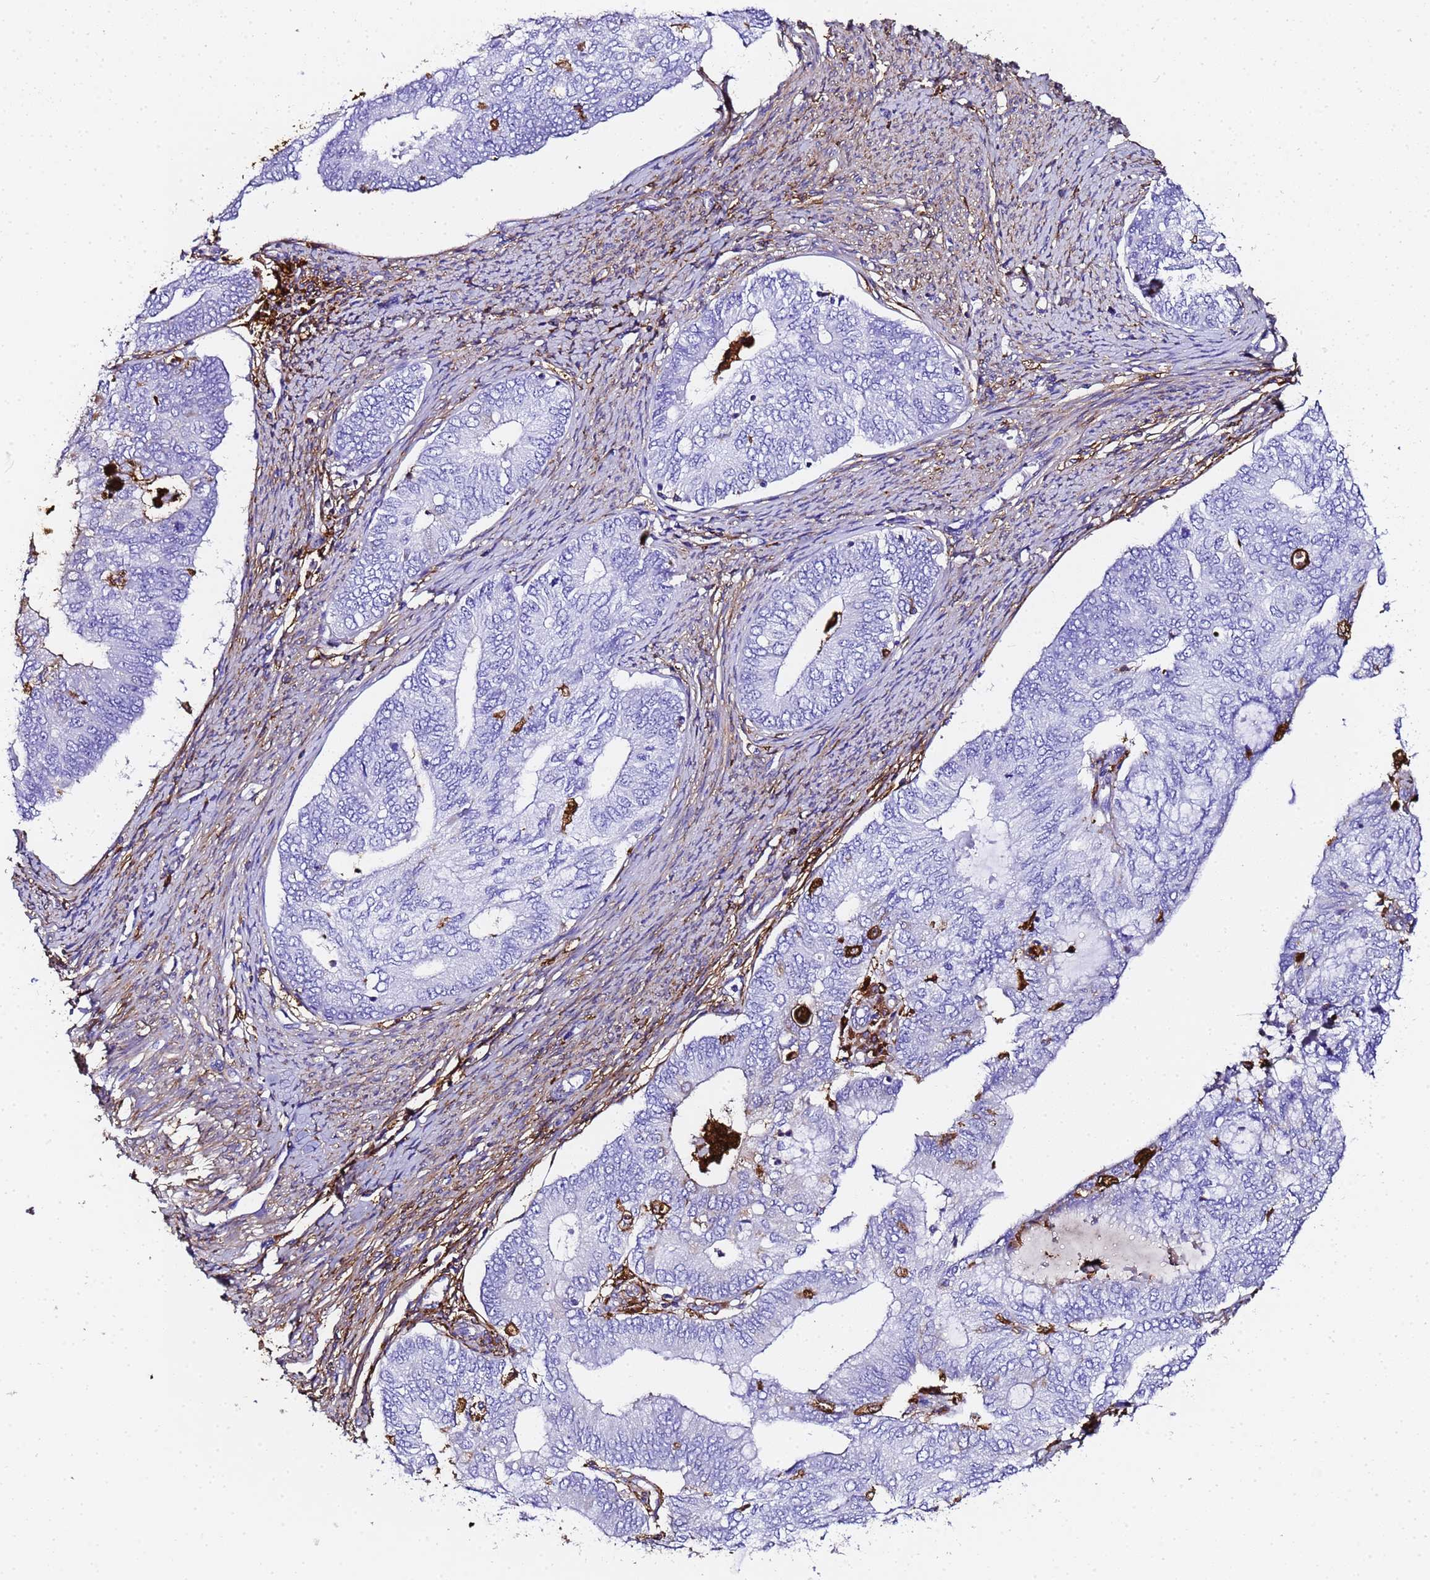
{"staining": {"intensity": "negative", "quantity": "none", "location": "none"}, "tissue": "endometrial cancer", "cell_type": "Tumor cells", "image_type": "cancer", "snomed": [{"axis": "morphology", "description": "Adenocarcinoma, NOS"}, {"axis": "topography", "description": "Endometrium"}], "caption": "Endometrial cancer stained for a protein using IHC shows no positivity tumor cells.", "gene": "FTL", "patient": {"sex": "female", "age": 68}}